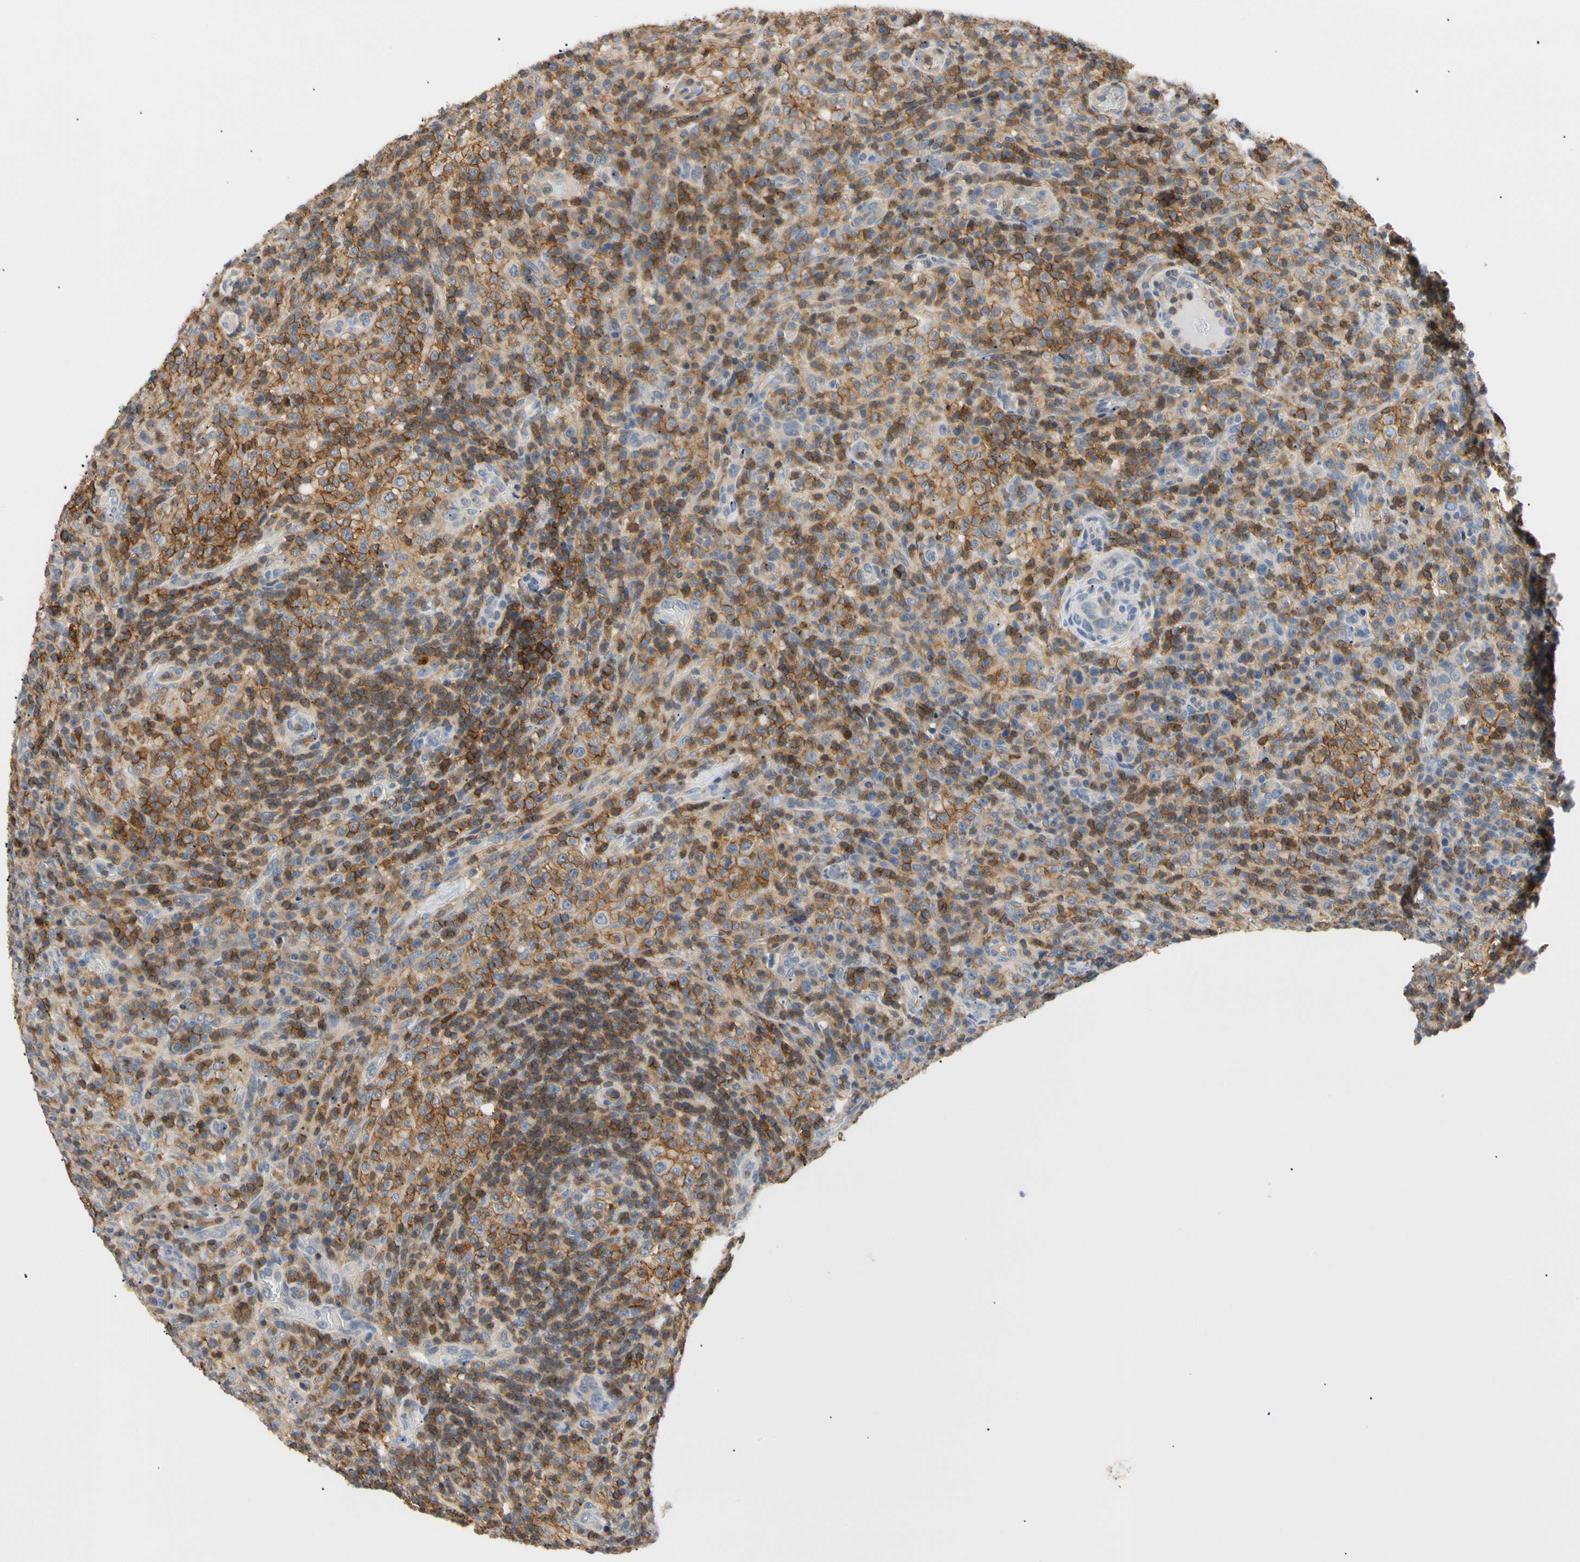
{"staining": {"intensity": "moderate", "quantity": ">75%", "location": "cytoplasmic/membranous"}, "tissue": "lymphoma", "cell_type": "Tumor cells", "image_type": "cancer", "snomed": [{"axis": "morphology", "description": "Malignant lymphoma, non-Hodgkin's type, High grade"}, {"axis": "topography", "description": "Lymph node"}], "caption": "Tumor cells show moderate cytoplasmic/membranous positivity in approximately >75% of cells in lymphoma.", "gene": "TNFRSF18", "patient": {"sex": "female", "age": 76}}